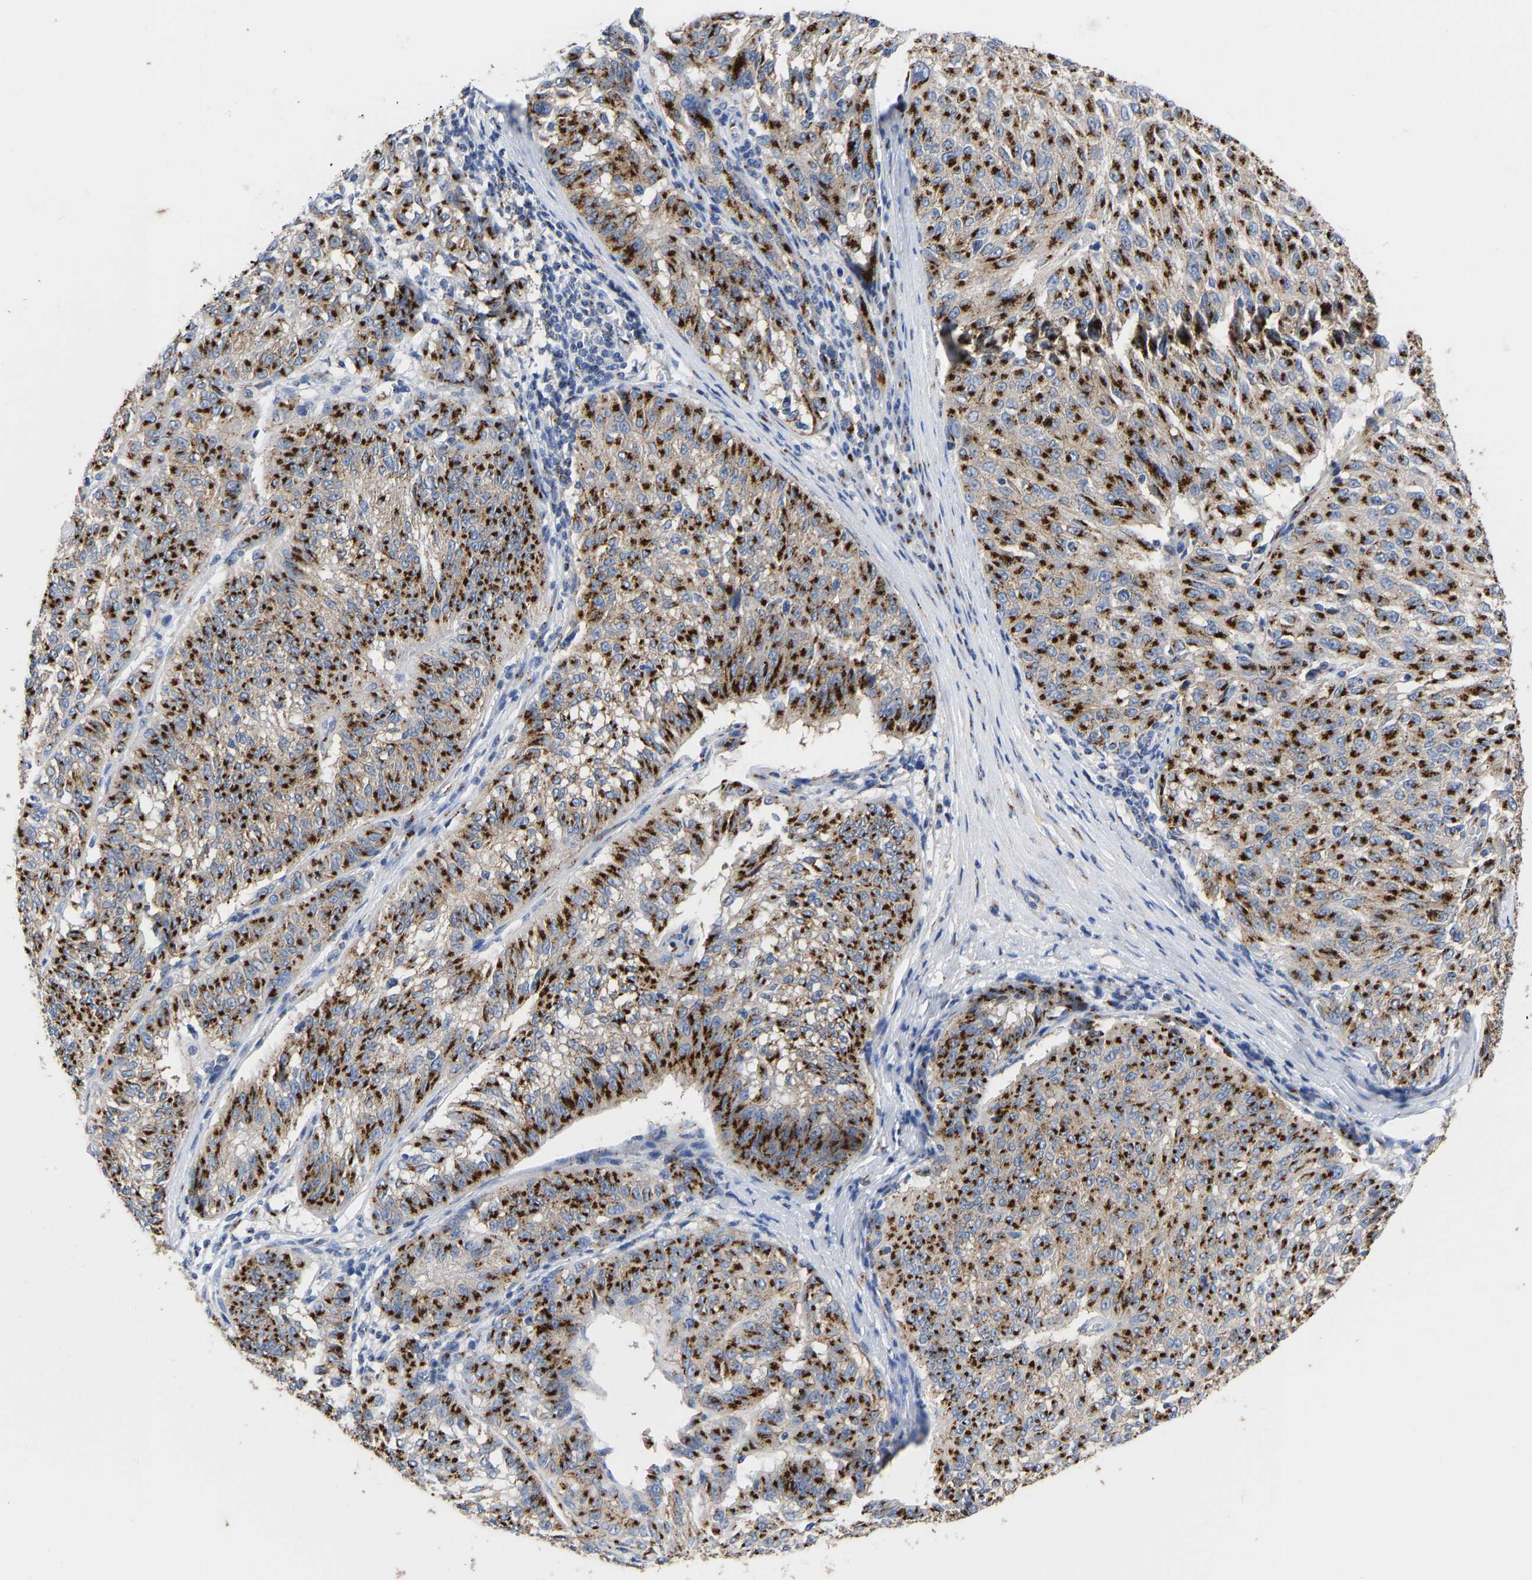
{"staining": {"intensity": "strong", "quantity": ">75%", "location": "cytoplasmic/membranous"}, "tissue": "melanoma", "cell_type": "Tumor cells", "image_type": "cancer", "snomed": [{"axis": "morphology", "description": "Malignant melanoma, NOS"}, {"axis": "topography", "description": "Skin"}], "caption": "Strong cytoplasmic/membranous staining for a protein is identified in approximately >75% of tumor cells of malignant melanoma using immunohistochemistry.", "gene": "TMEM87A", "patient": {"sex": "female", "age": 72}}